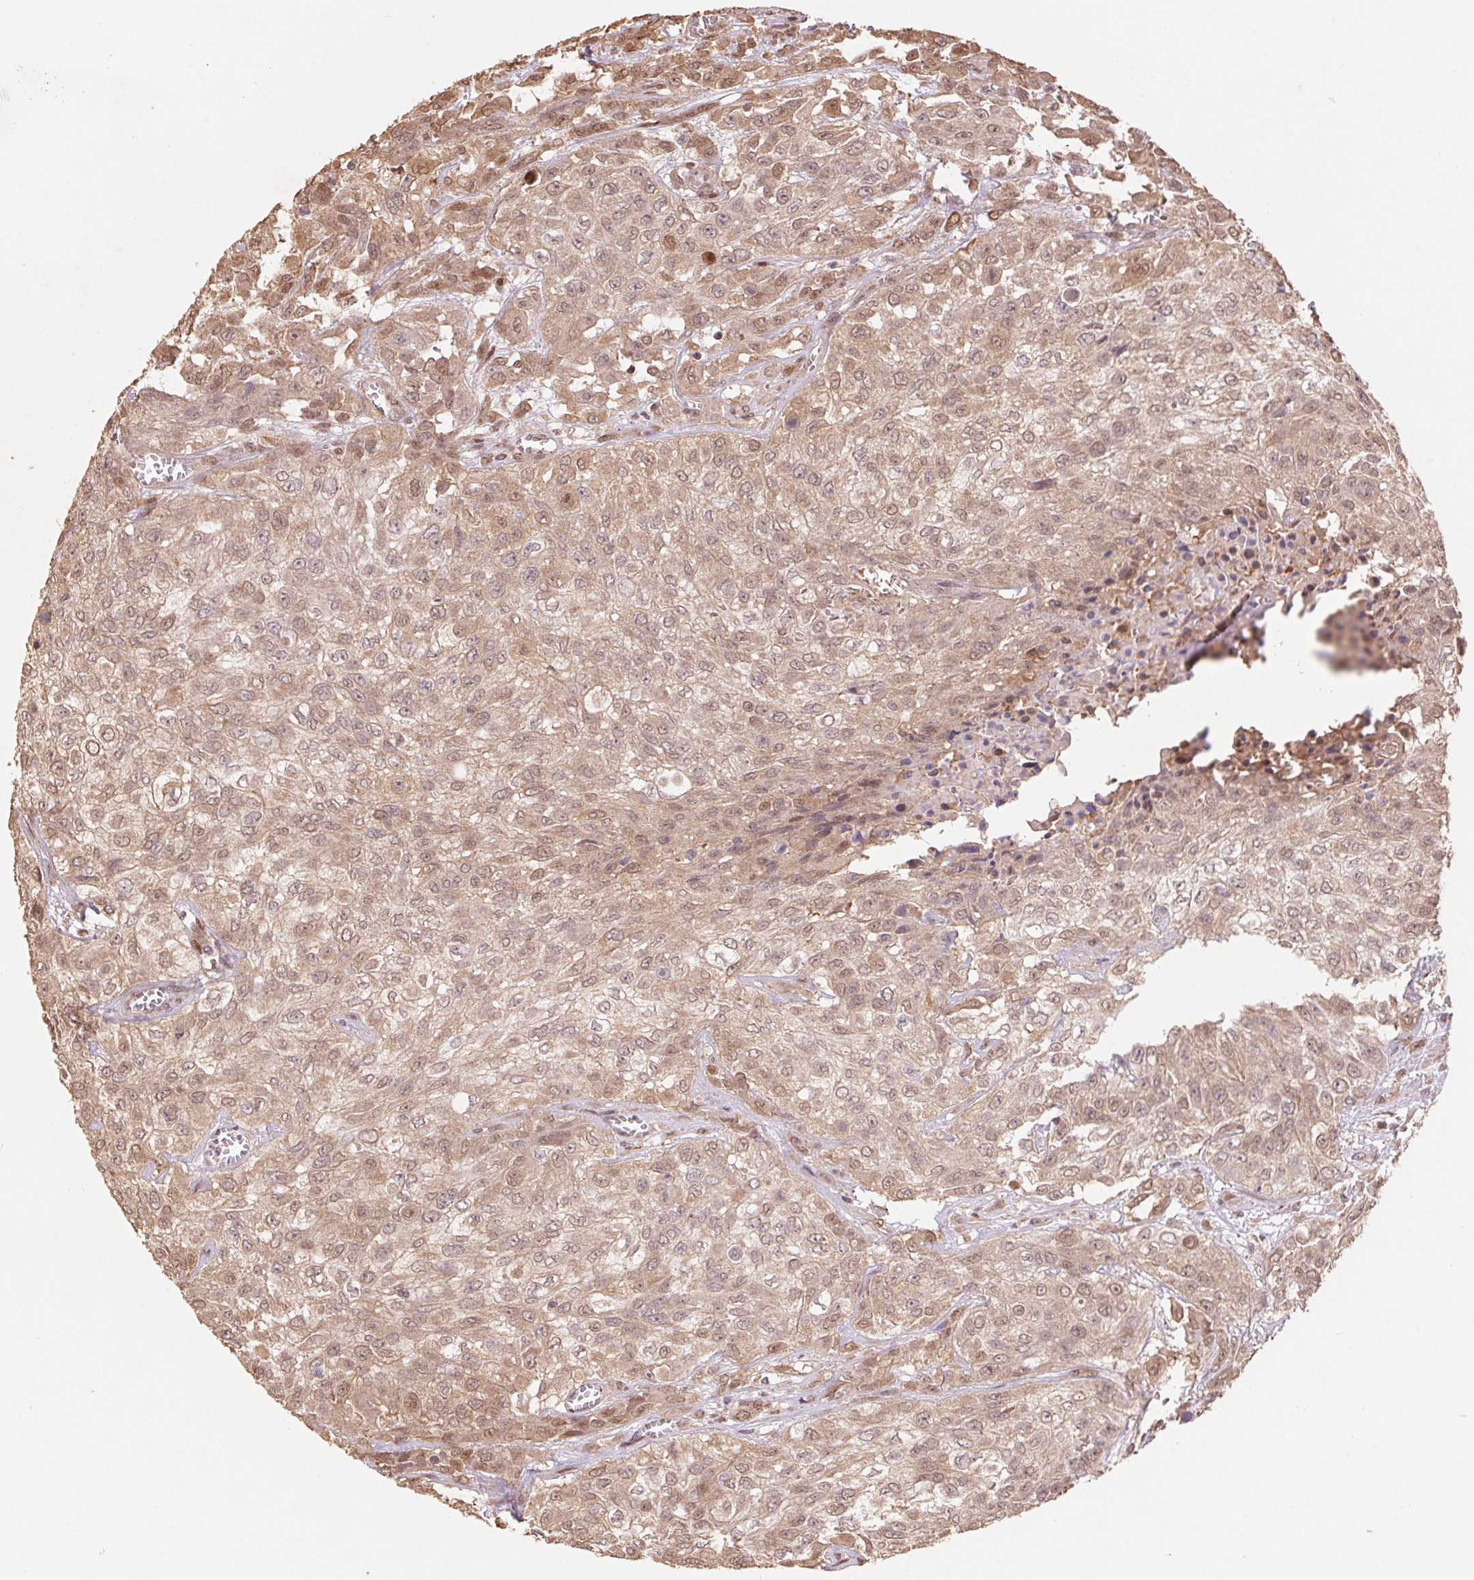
{"staining": {"intensity": "moderate", "quantity": ">75%", "location": "cytoplasmic/membranous,nuclear"}, "tissue": "urothelial cancer", "cell_type": "Tumor cells", "image_type": "cancer", "snomed": [{"axis": "morphology", "description": "Urothelial carcinoma, High grade"}, {"axis": "topography", "description": "Urinary bladder"}], "caption": "This histopathology image displays immunohistochemistry (IHC) staining of high-grade urothelial carcinoma, with medium moderate cytoplasmic/membranous and nuclear positivity in approximately >75% of tumor cells.", "gene": "CUTA", "patient": {"sex": "male", "age": 57}}